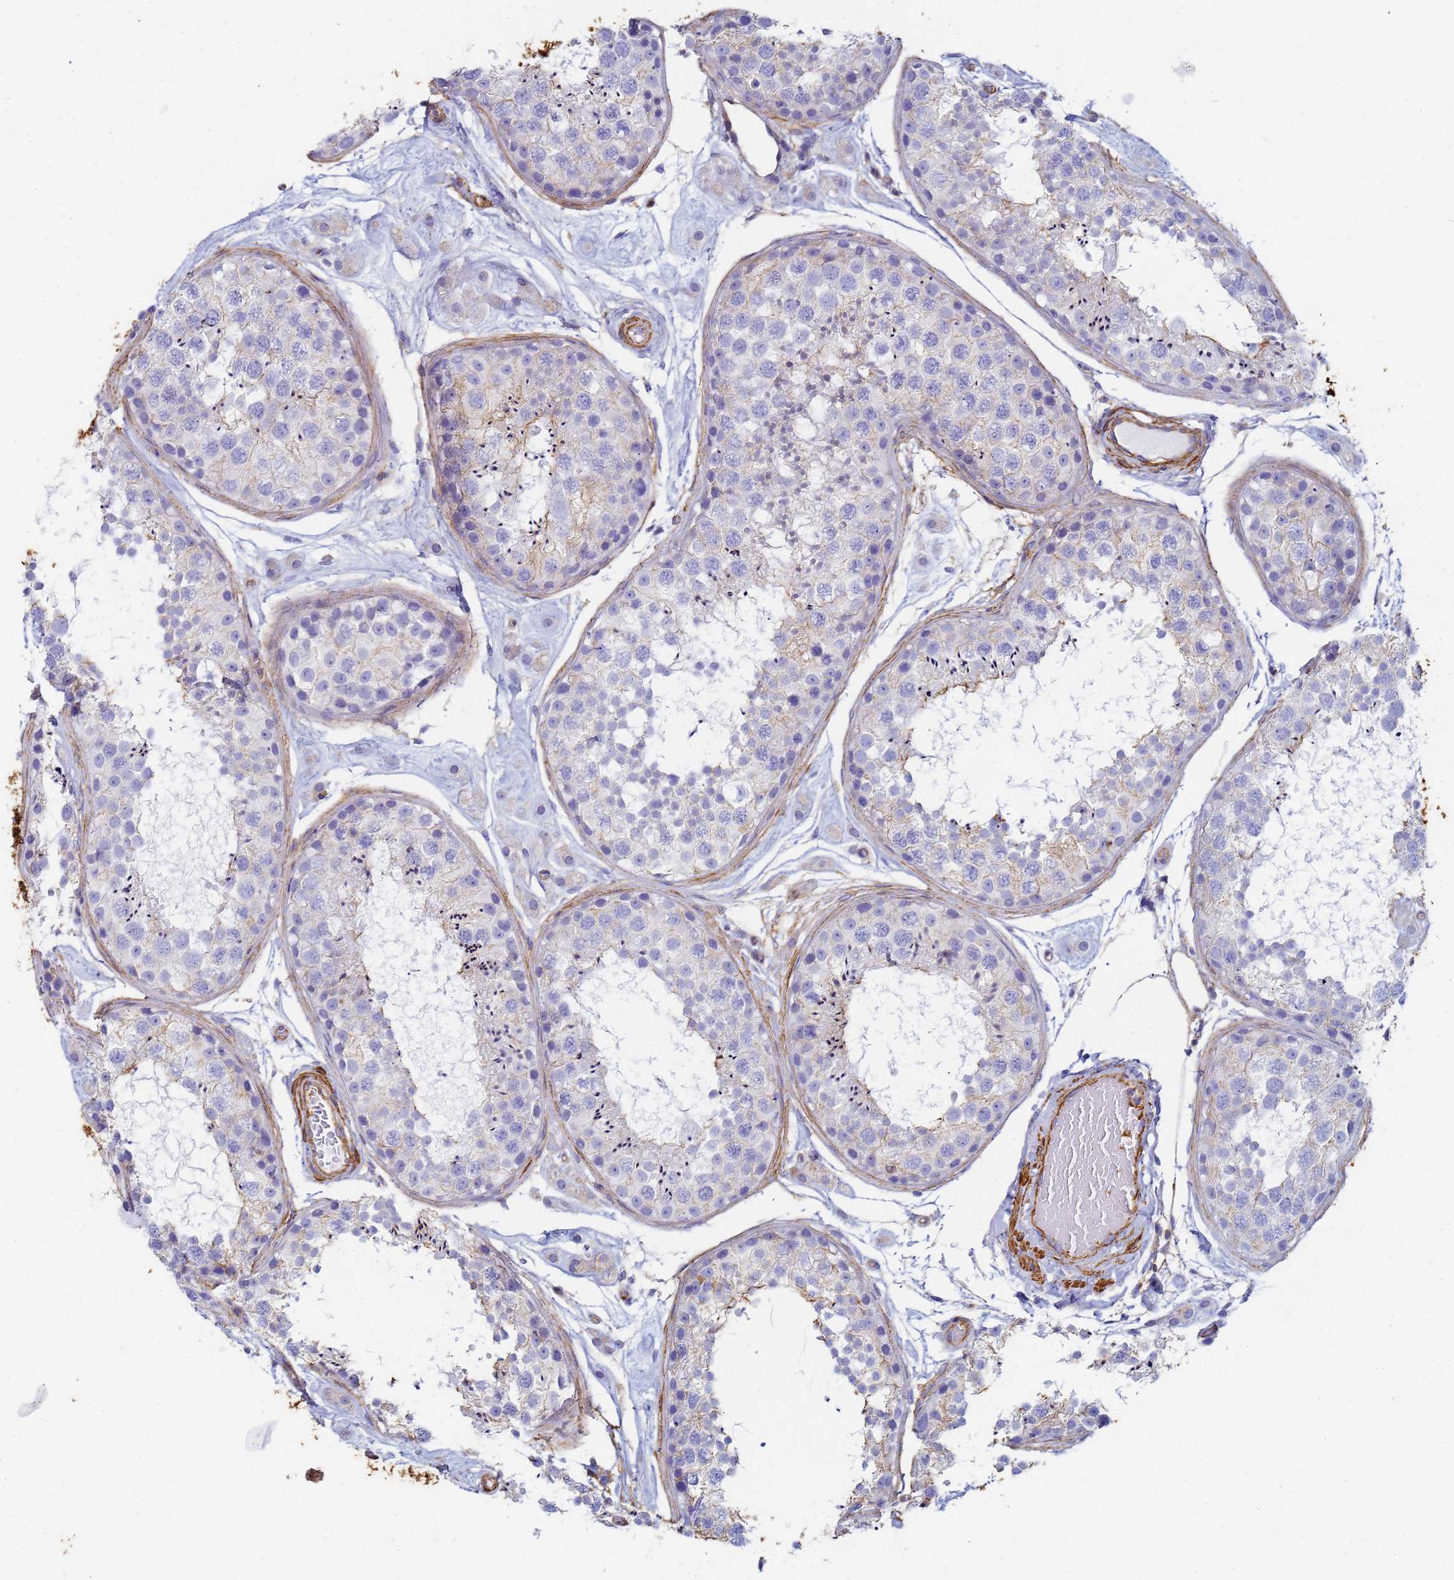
{"staining": {"intensity": "weak", "quantity": "25%-75%", "location": "cytoplasmic/membranous"}, "tissue": "testis", "cell_type": "Cells in seminiferous ducts", "image_type": "normal", "snomed": [{"axis": "morphology", "description": "Normal tissue, NOS"}, {"axis": "topography", "description": "Testis"}], "caption": "Immunohistochemistry micrograph of unremarkable testis stained for a protein (brown), which reveals low levels of weak cytoplasmic/membranous staining in approximately 25%-75% of cells in seminiferous ducts.", "gene": "TPM1", "patient": {"sex": "male", "age": 25}}